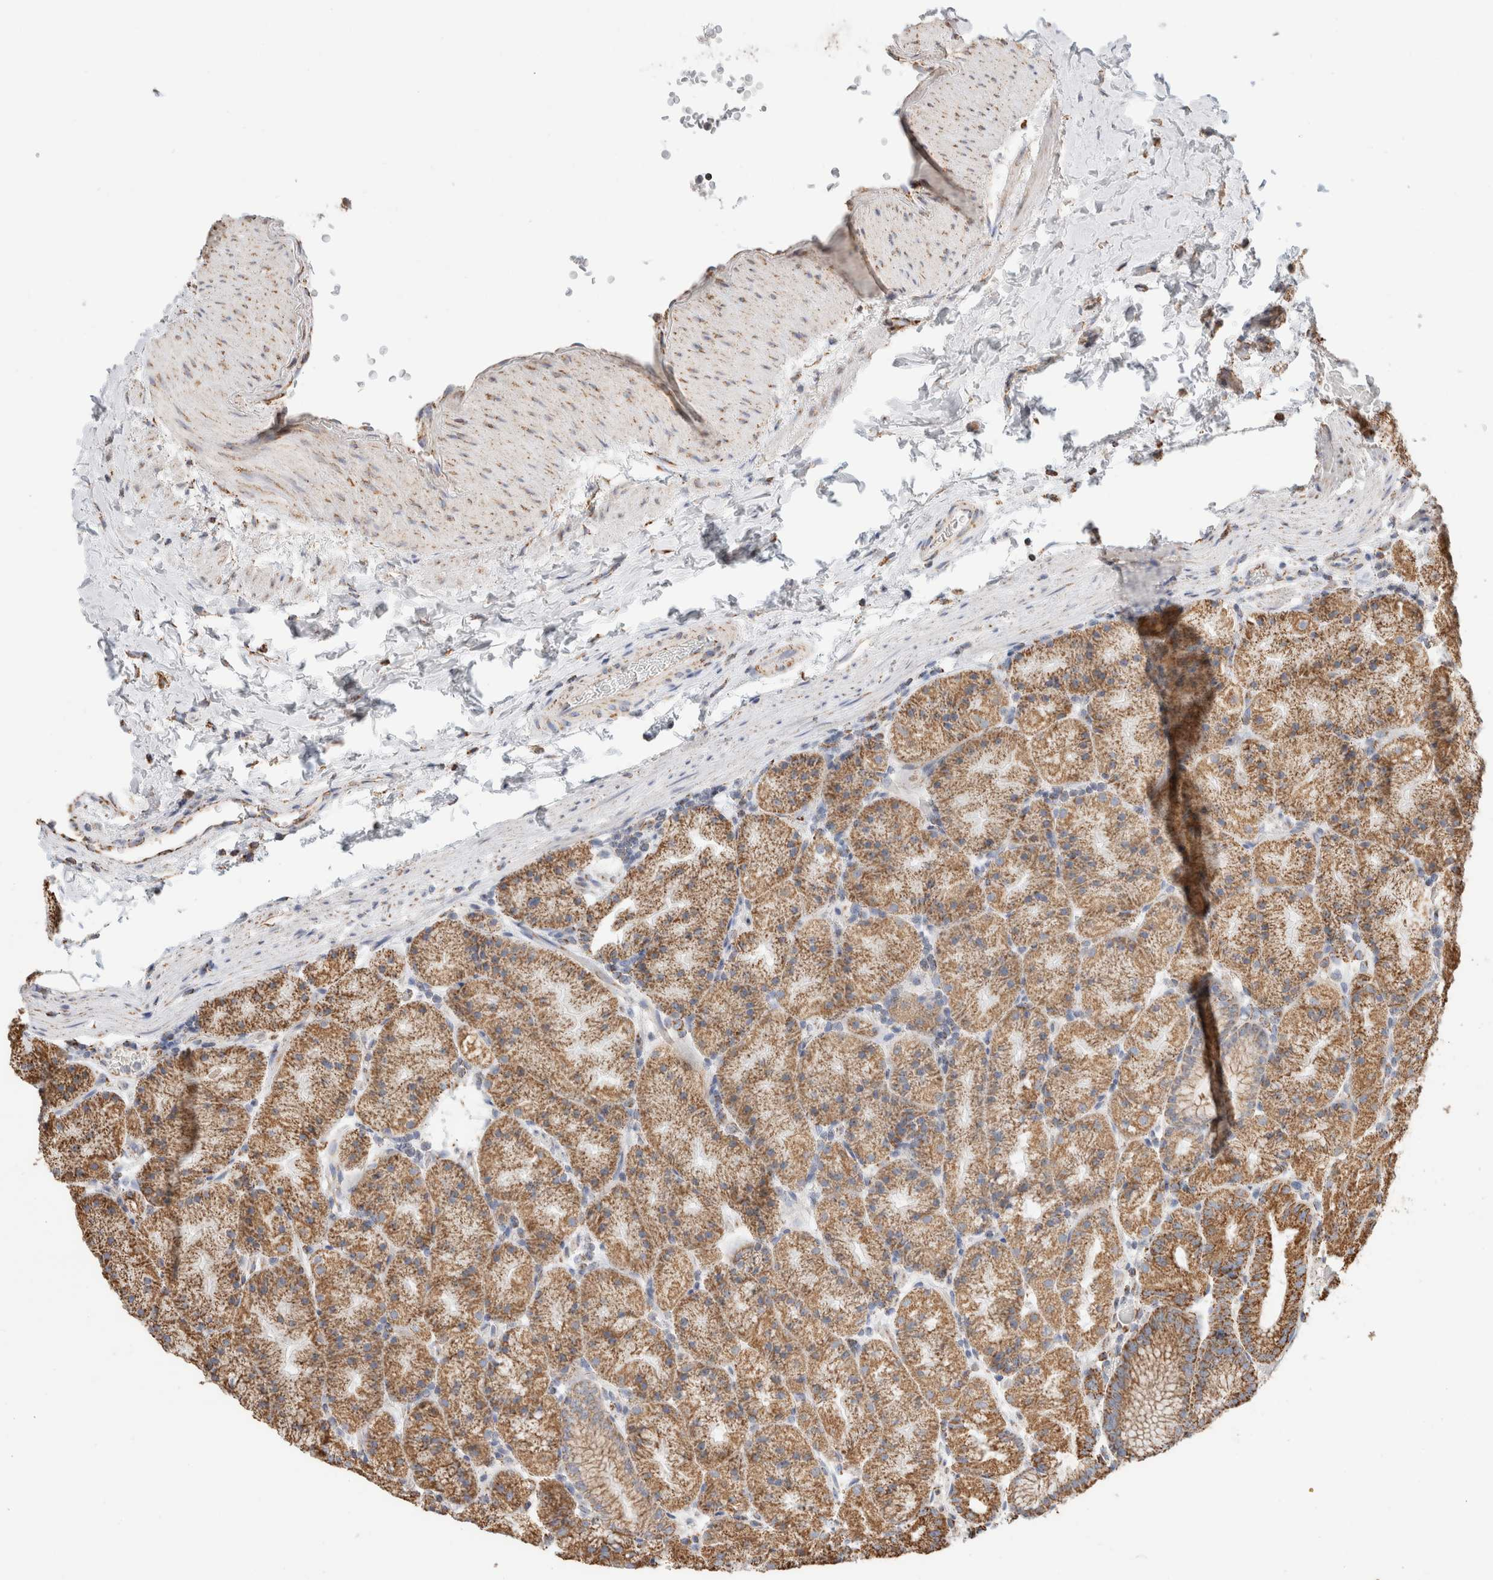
{"staining": {"intensity": "moderate", "quantity": ">75%", "location": "cytoplasmic/membranous"}, "tissue": "stomach", "cell_type": "Glandular cells", "image_type": "normal", "snomed": [{"axis": "morphology", "description": "Normal tissue, NOS"}, {"axis": "topography", "description": "Stomach, upper"}, {"axis": "topography", "description": "Stomach"}], "caption": "Stomach stained with DAB IHC reveals medium levels of moderate cytoplasmic/membranous positivity in about >75% of glandular cells.", "gene": "C1QBP", "patient": {"sex": "male", "age": 48}}